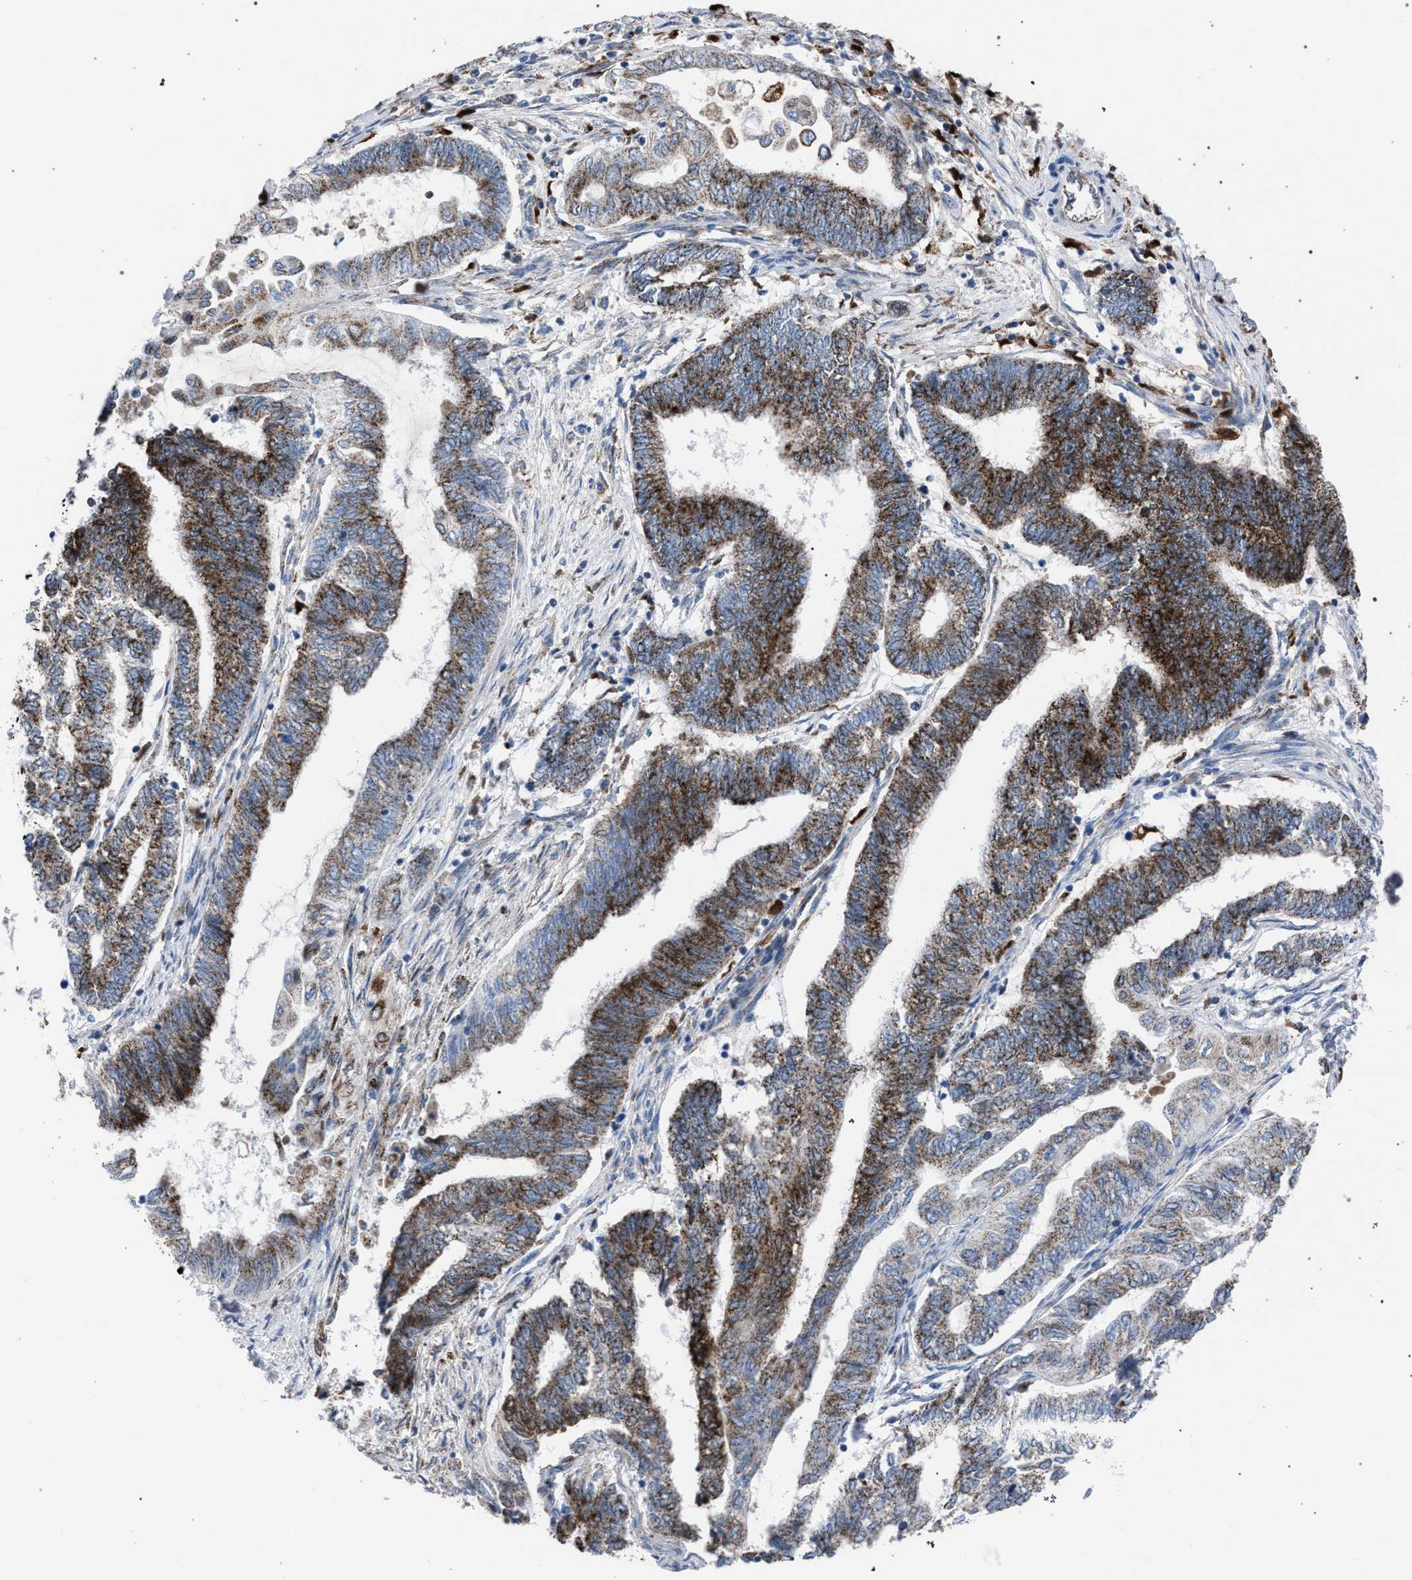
{"staining": {"intensity": "strong", "quantity": ">75%", "location": "cytoplasmic/membranous"}, "tissue": "endometrial cancer", "cell_type": "Tumor cells", "image_type": "cancer", "snomed": [{"axis": "morphology", "description": "Adenocarcinoma, NOS"}, {"axis": "topography", "description": "Uterus"}, {"axis": "topography", "description": "Endometrium"}], "caption": "Immunohistochemical staining of human endometrial cancer demonstrates strong cytoplasmic/membranous protein staining in about >75% of tumor cells. (Brightfield microscopy of DAB IHC at high magnification).", "gene": "HSD17B4", "patient": {"sex": "female", "age": 70}}